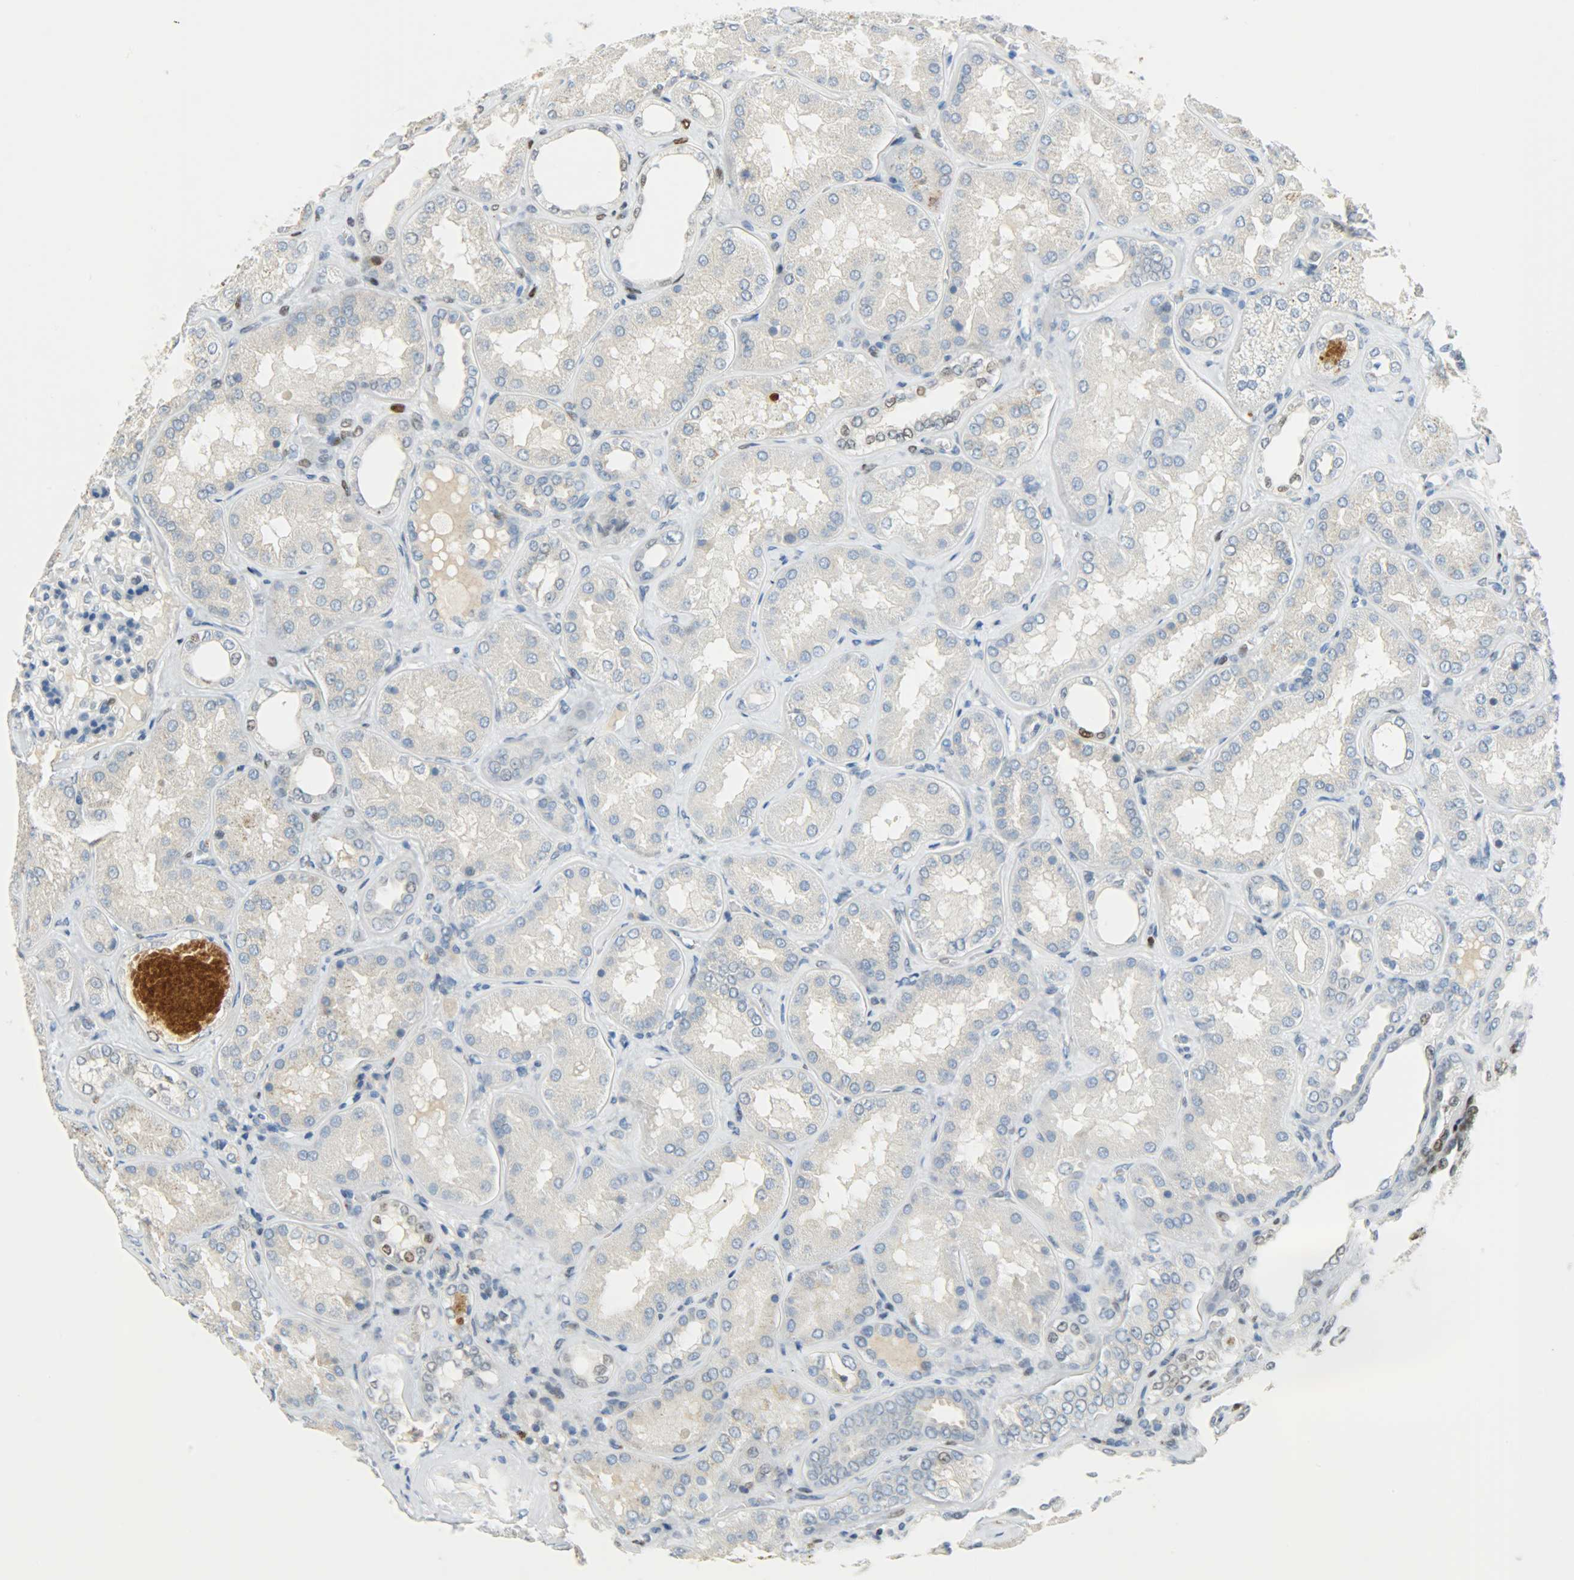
{"staining": {"intensity": "moderate", "quantity": "25%-75%", "location": "nuclear"}, "tissue": "kidney", "cell_type": "Cells in glomeruli", "image_type": "normal", "snomed": [{"axis": "morphology", "description": "Normal tissue, NOS"}, {"axis": "topography", "description": "Kidney"}], "caption": "Kidney stained for a protein (brown) displays moderate nuclear positive staining in approximately 25%-75% of cells in glomeruli.", "gene": "JUNB", "patient": {"sex": "female", "age": 56}}